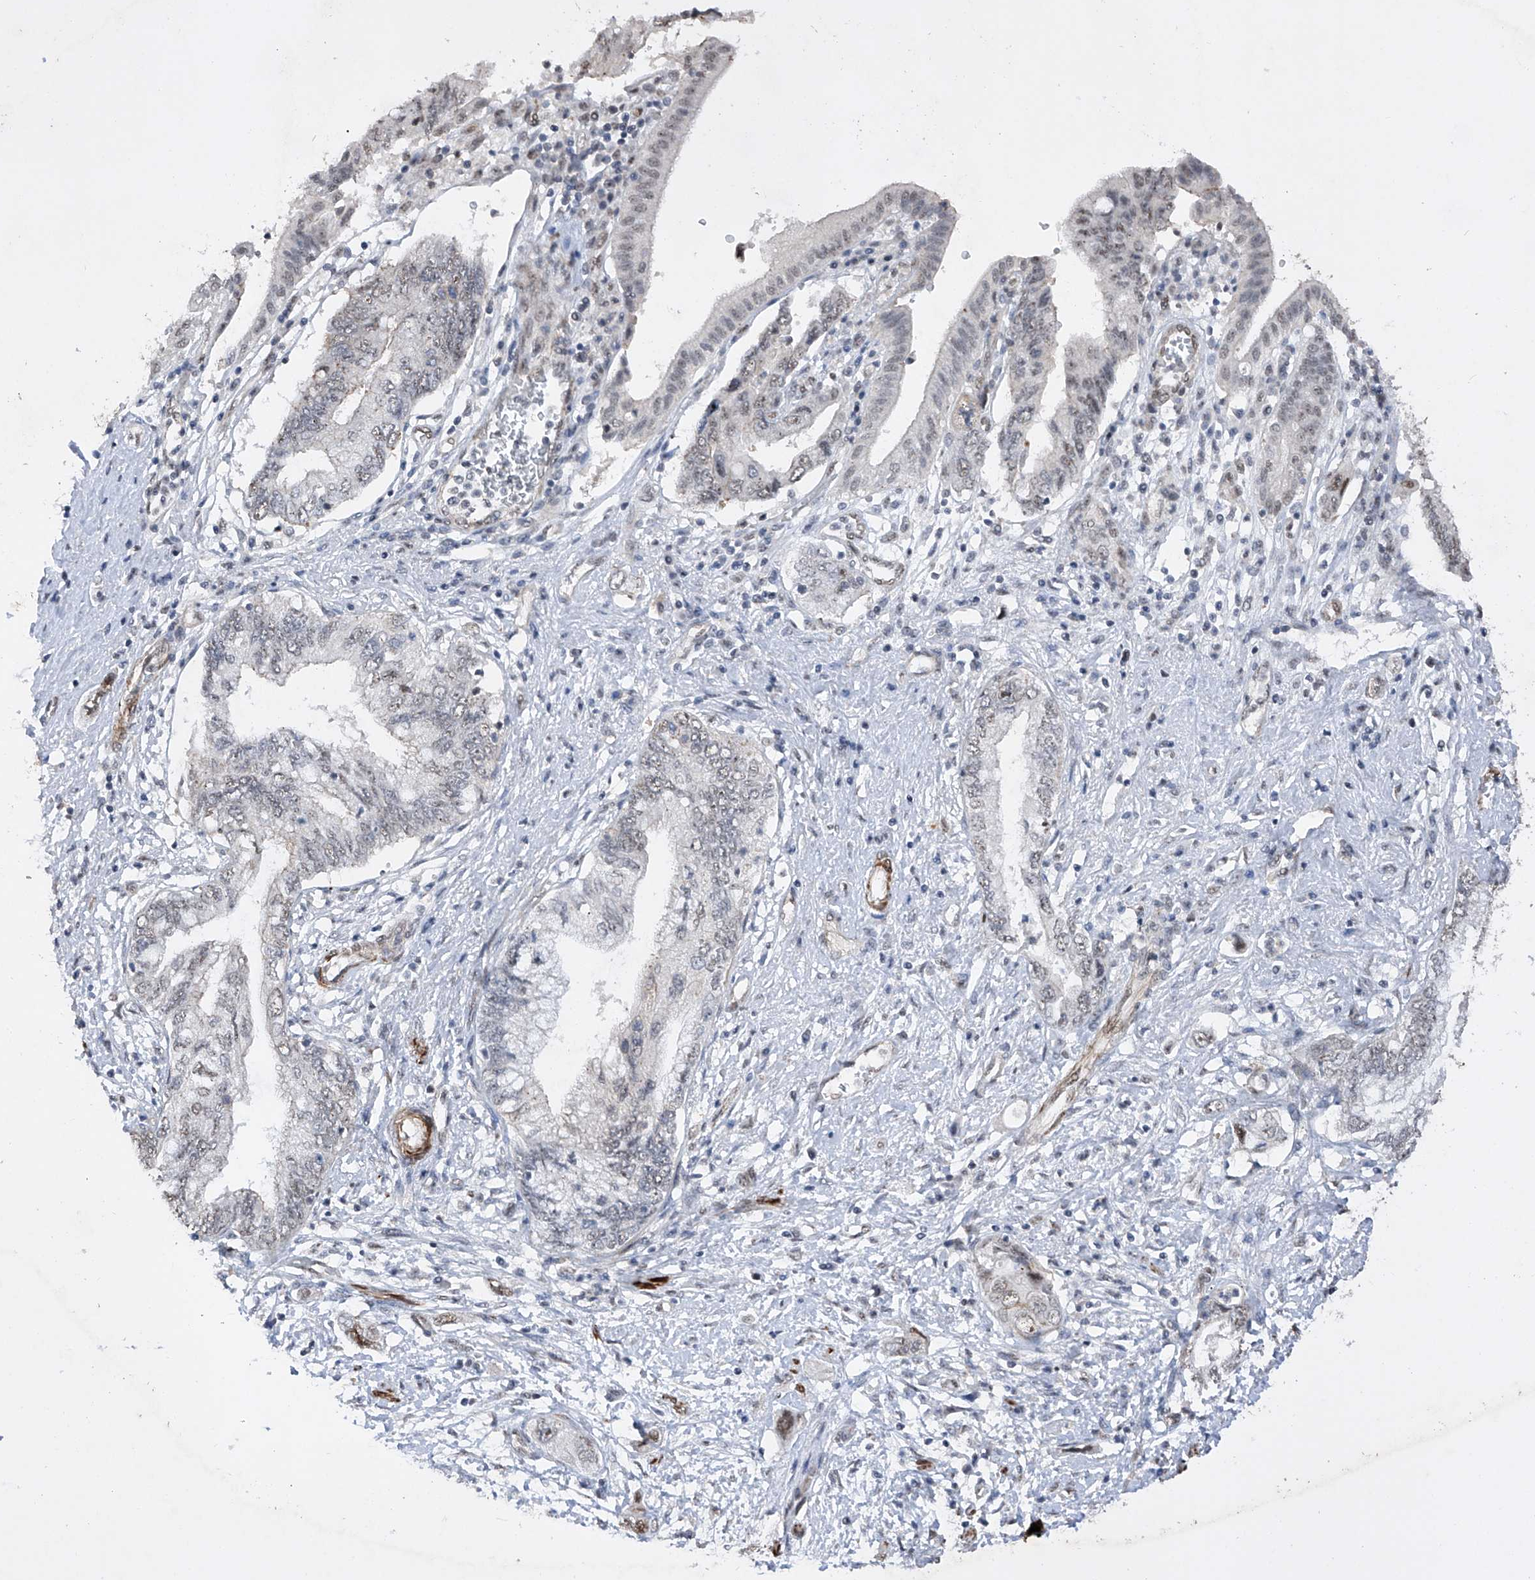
{"staining": {"intensity": "negative", "quantity": "none", "location": "none"}, "tissue": "pancreatic cancer", "cell_type": "Tumor cells", "image_type": "cancer", "snomed": [{"axis": "morphology", "description": "Adenocarcinoma, NOS"}, {"axis": "topography", "description": "Pancreas"}], "caption": "Pancreatic cancer was stained to show a protein in brown. There is no significant expression in tumor cells.", "gene": "NFATC4", "patient": {"sex": "female", "age": 73}}